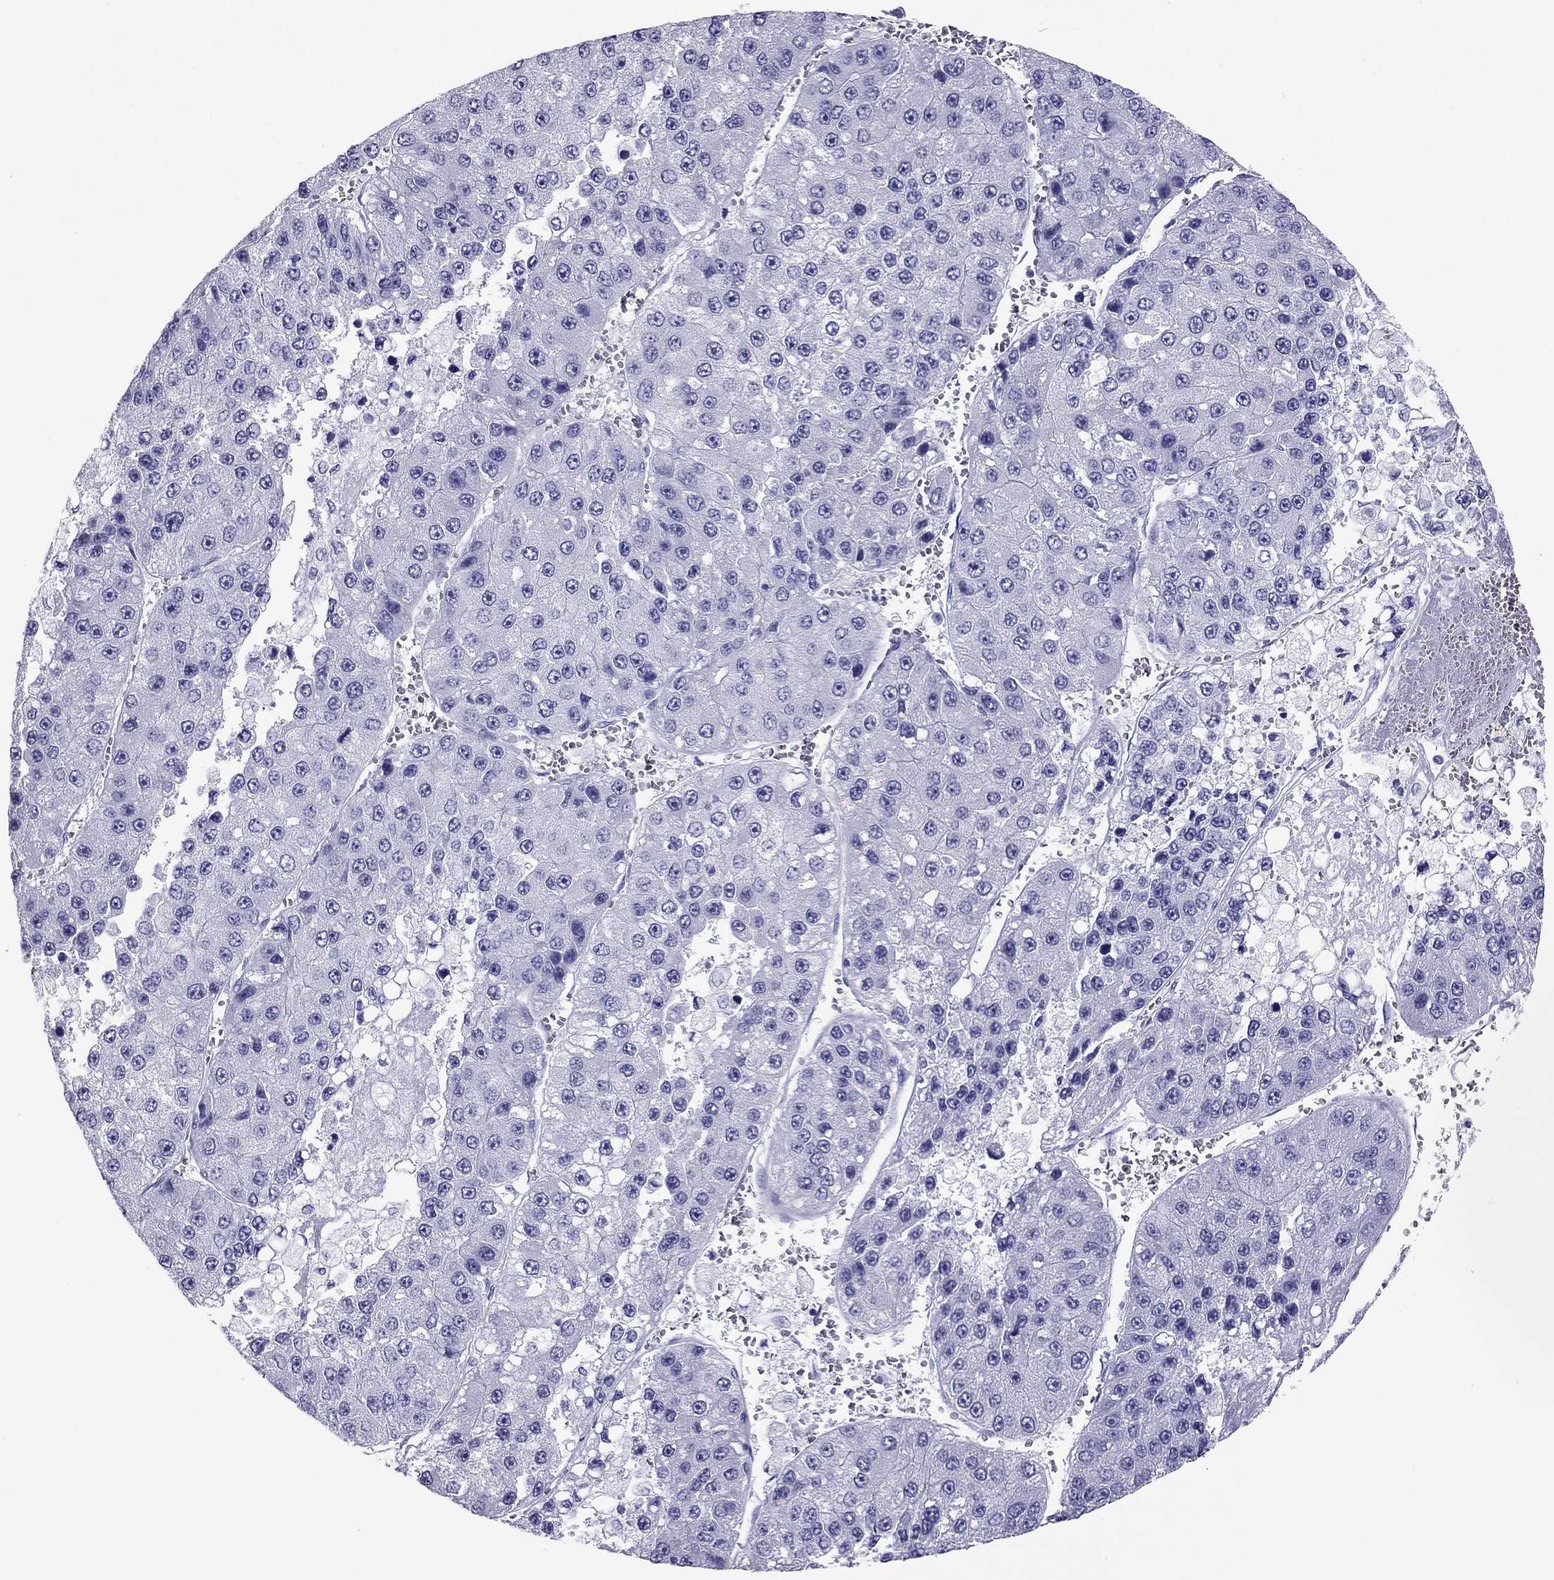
{"staining": {"intensity": "negative", "quantity": "none", "location": "none"}, "tissue": "liver cancer", "cell_type": "Tumor cells", "image_type": "cancer", "snomed": [{"axis": "morphology", "description": "Carcinoma, Hepatocellular, NOS"}, {"axis": "topography", "description": "Liver"}], "caption": "High magnification brightfield microscopy of liver hepatocellular carcinoma stained with DAB (3,3'-diaminobenzidine) (brown) and counterstained with hematoxylin (blue): tumor cells show no significant staining.", "gene": "PDE6A", "patient": {"sex": "female", "age": 73}}